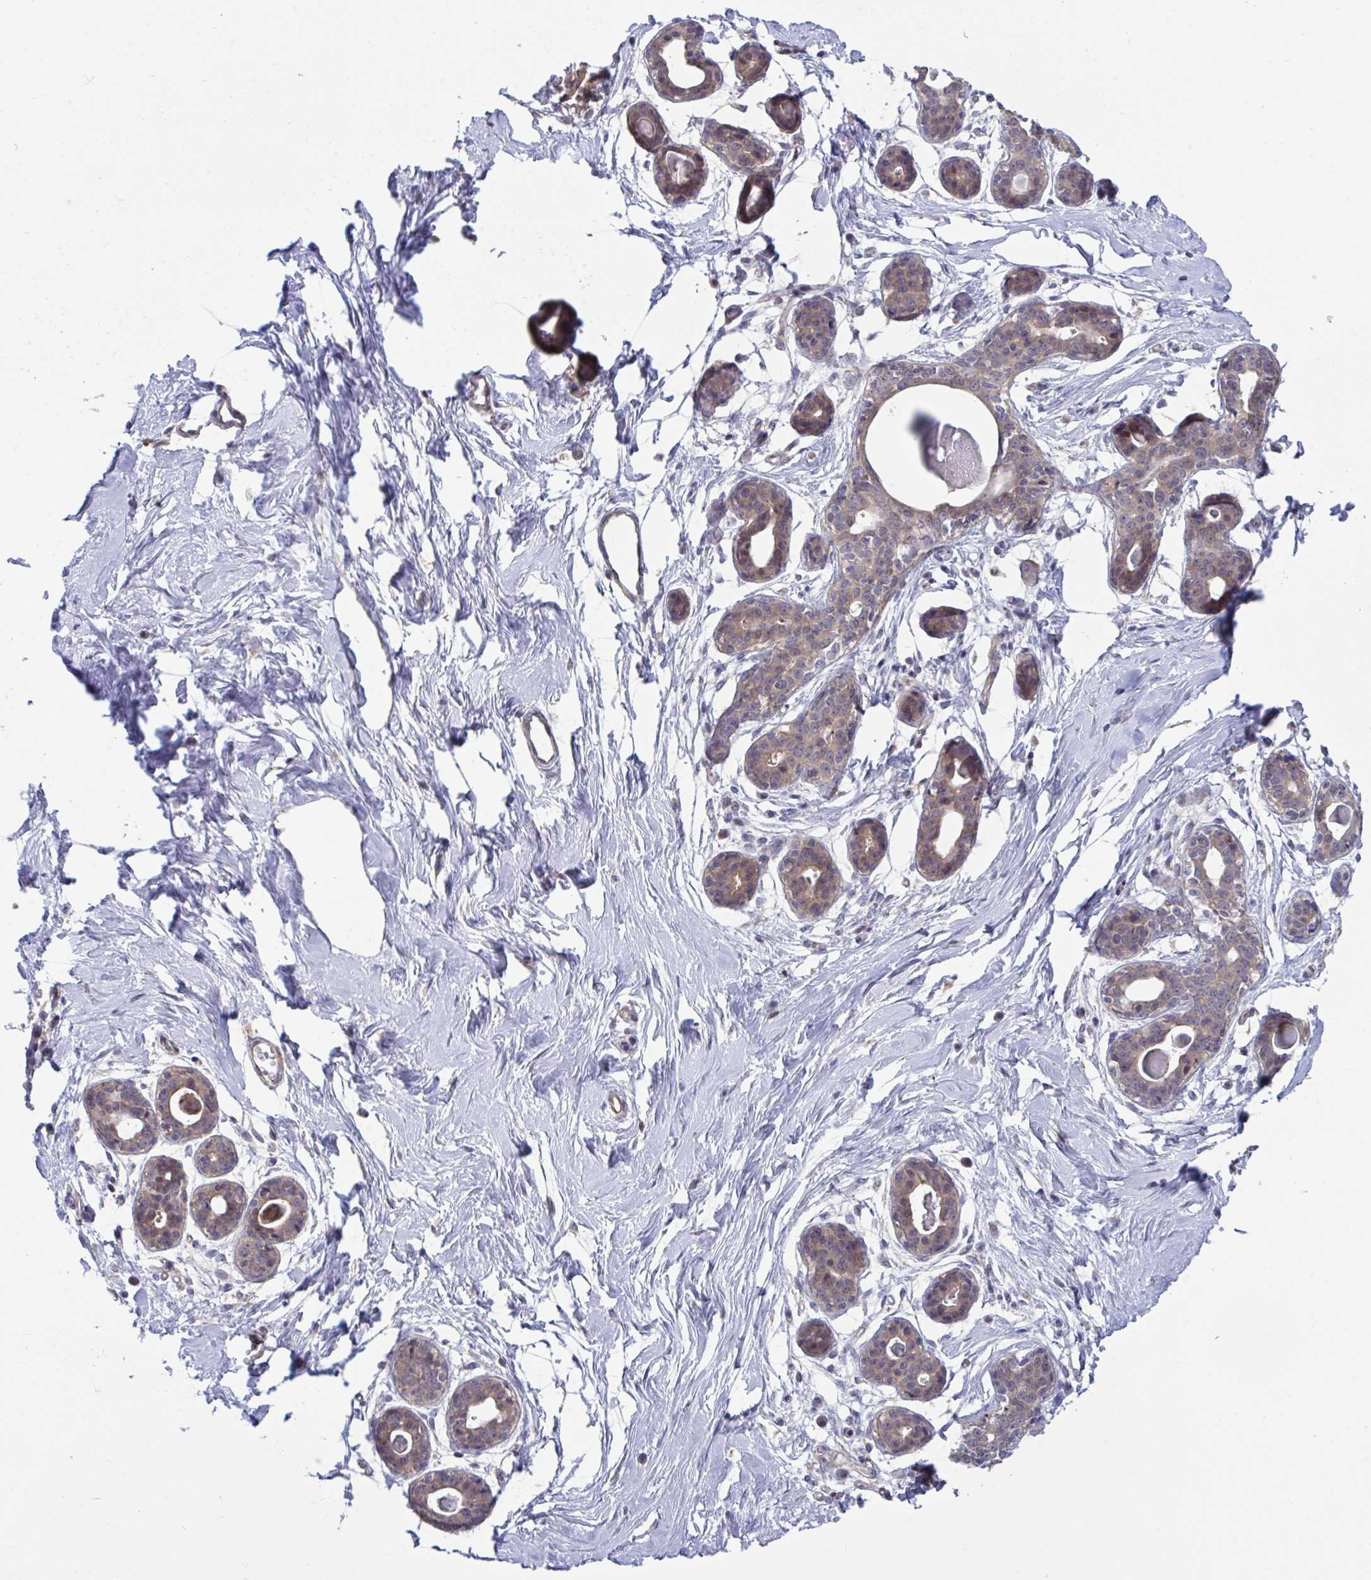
{"staining": {"intensity": "negative", "quantity": "none", "location": "none"}, "tissue": "breast", "cell_type": "Adipocytes", "image_type": "normal", "snomed": [{"axis": "morphology", "description": "Normal tissue, NOS"}, {"axis": "topography", "description": "Breast"}], "caption": "Immunohistochemical staining of normal breast displays no significant staining in adipocytes. (Immunohistochemistry, brightfield microscopy, high magnification).", "gene": "IST1", "patient": {"sex": "female", "age": 45}}